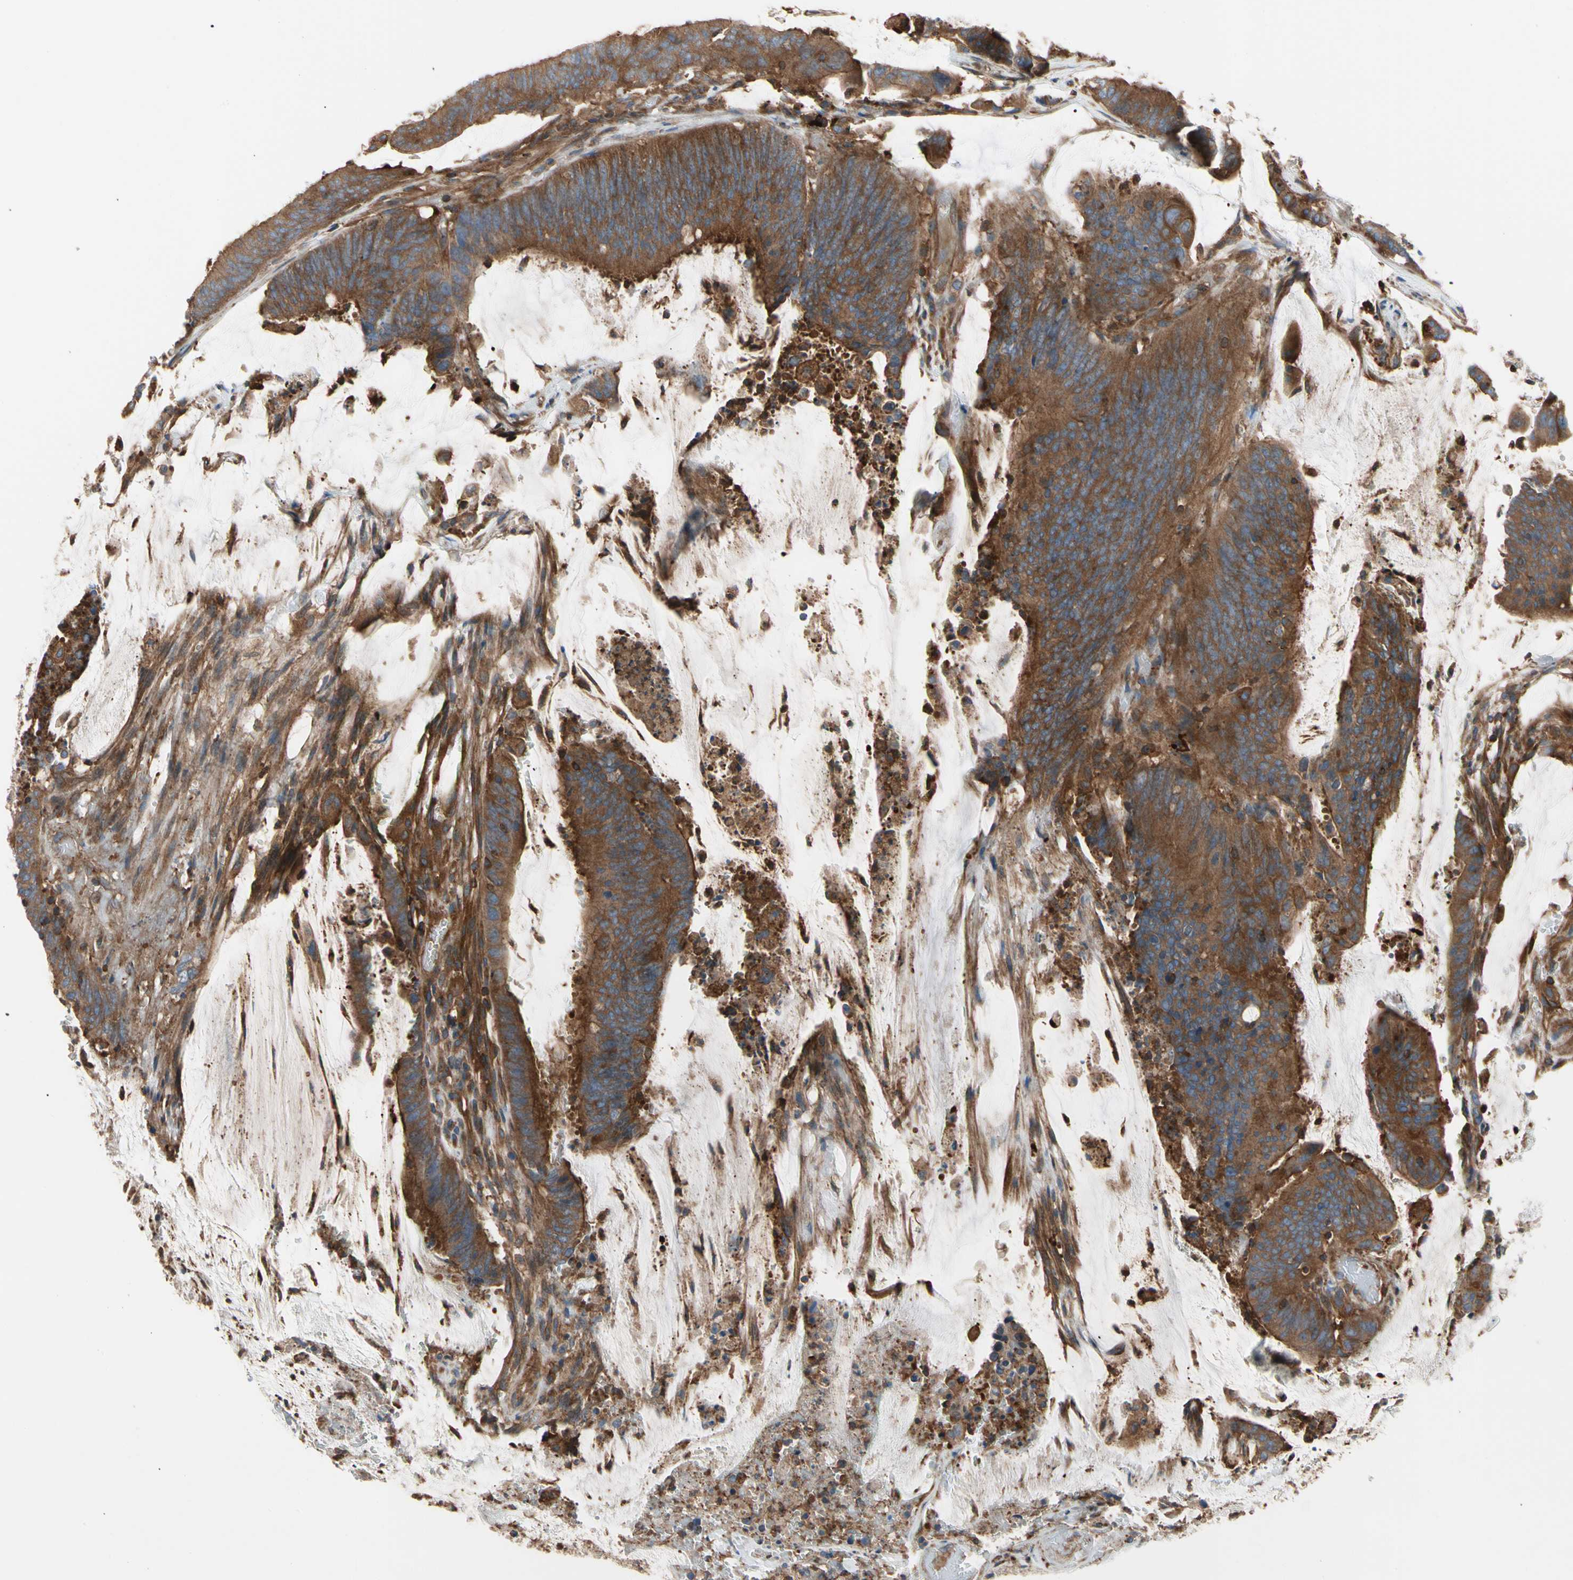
{"staining": {"intensity": "strong", "quantity": ">75%", "location": "cytoplasmic/membranous"}, "tissue": "colorectal cancer", "cell_type": "Tumor cells", "image_type": "cancer", "snomed": [{"axis": "morphology", "description": "Adenocarcinoma, NOS"}, {"axis": "topography", "description": "Rectum"}], "caption": "An image showing strong cytoplasmic/membranous expression in approximately >75% of tumor cells in colorectal cancer (adenocarcinoma), as visualized by brown immunohistochemical staining.", "gene": "ROCK1", "patient": {"sex": "female", "age": 66}}